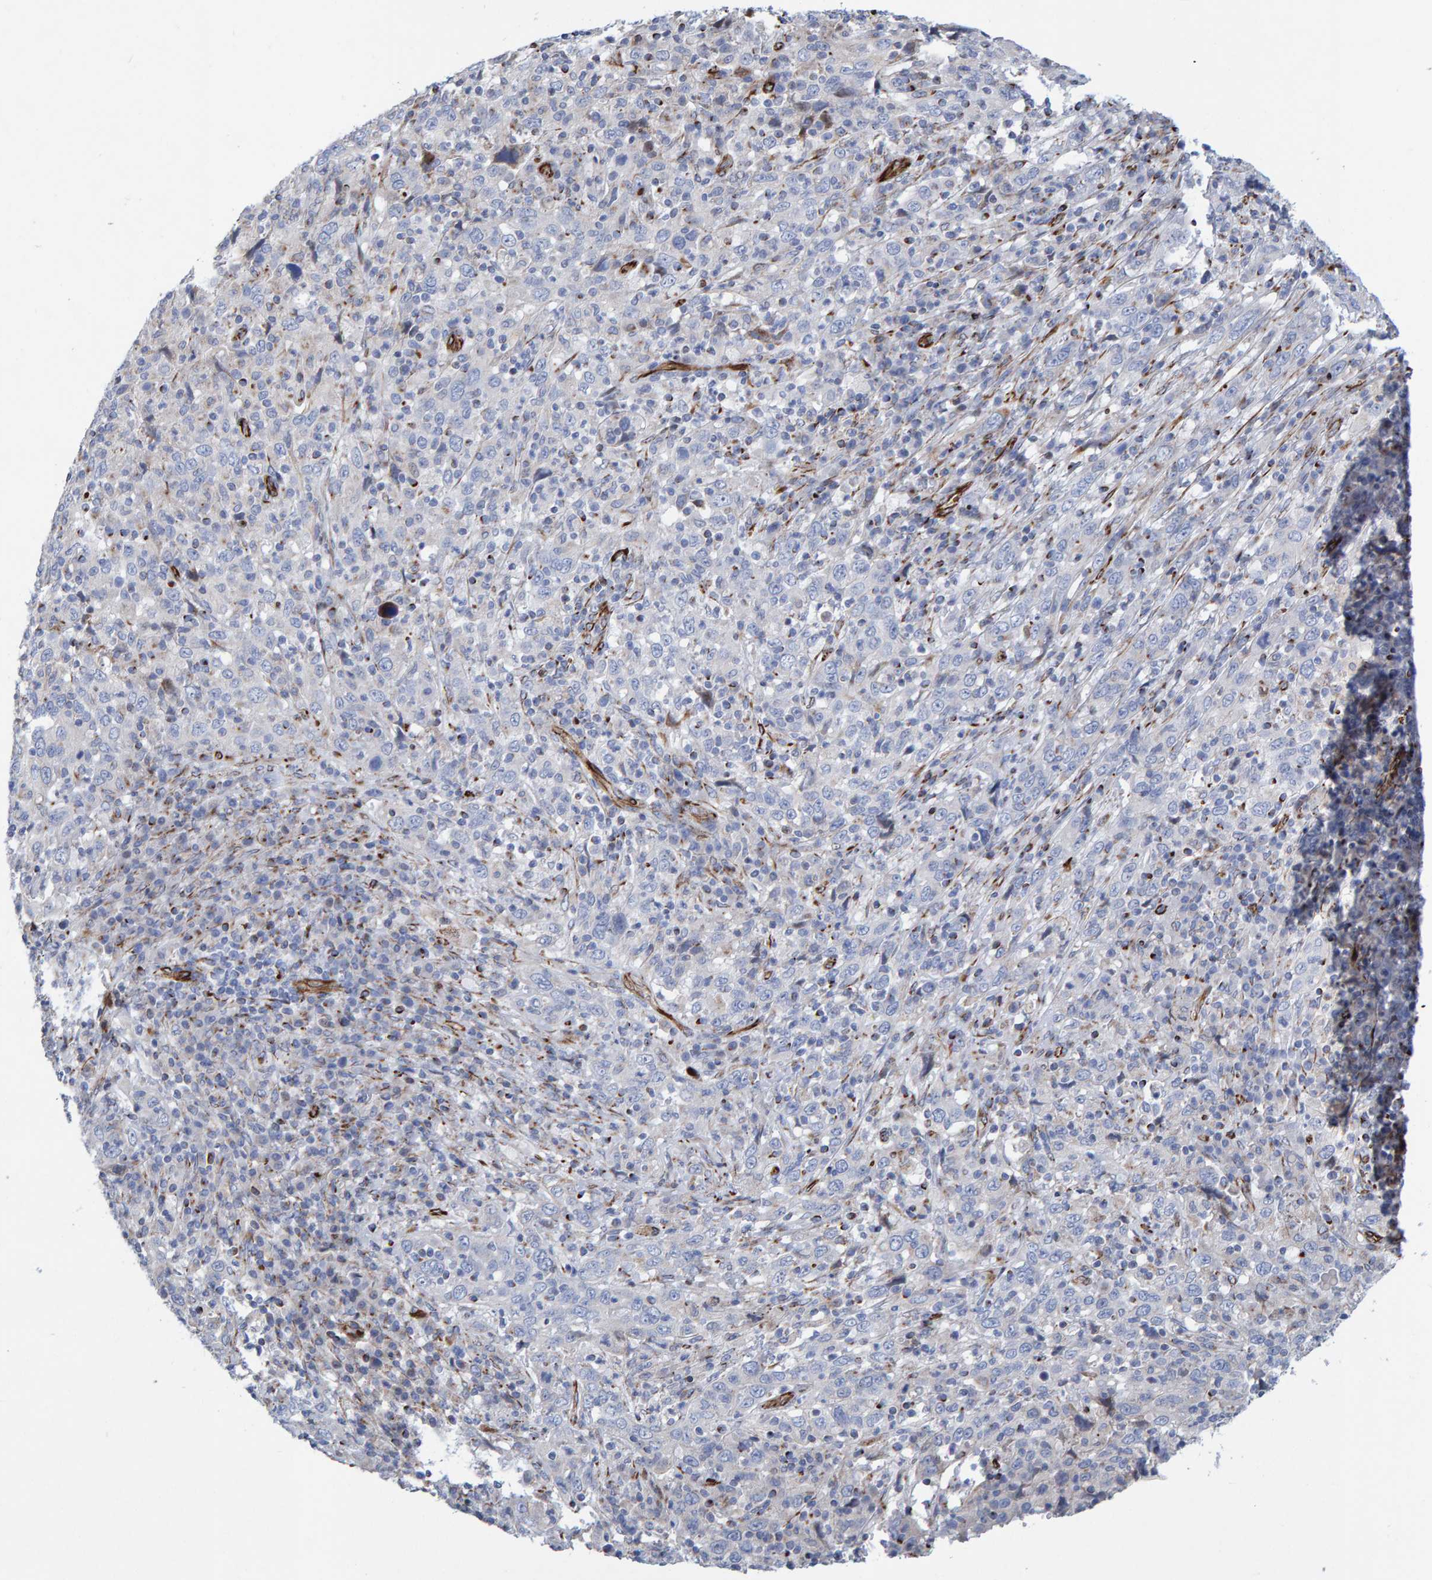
{"staining": {"intensity": "negative", "quantity": "none", "location": "none"}, "tissue": "cervical cancer", "cell_type": "Tumor cells", "image_type": "cancer", "snomed": [{"axis": "morphology", "description": "Squamous cell carcinoma, NOS"}, {"axis": "topography", "description": "Cervix"}], "caption": "Tumor cells show no significant protein expression in squamous cell carcinoma (cervical).", "gene": "POLG2", "patient": {"sex": "female", "age": 46}}